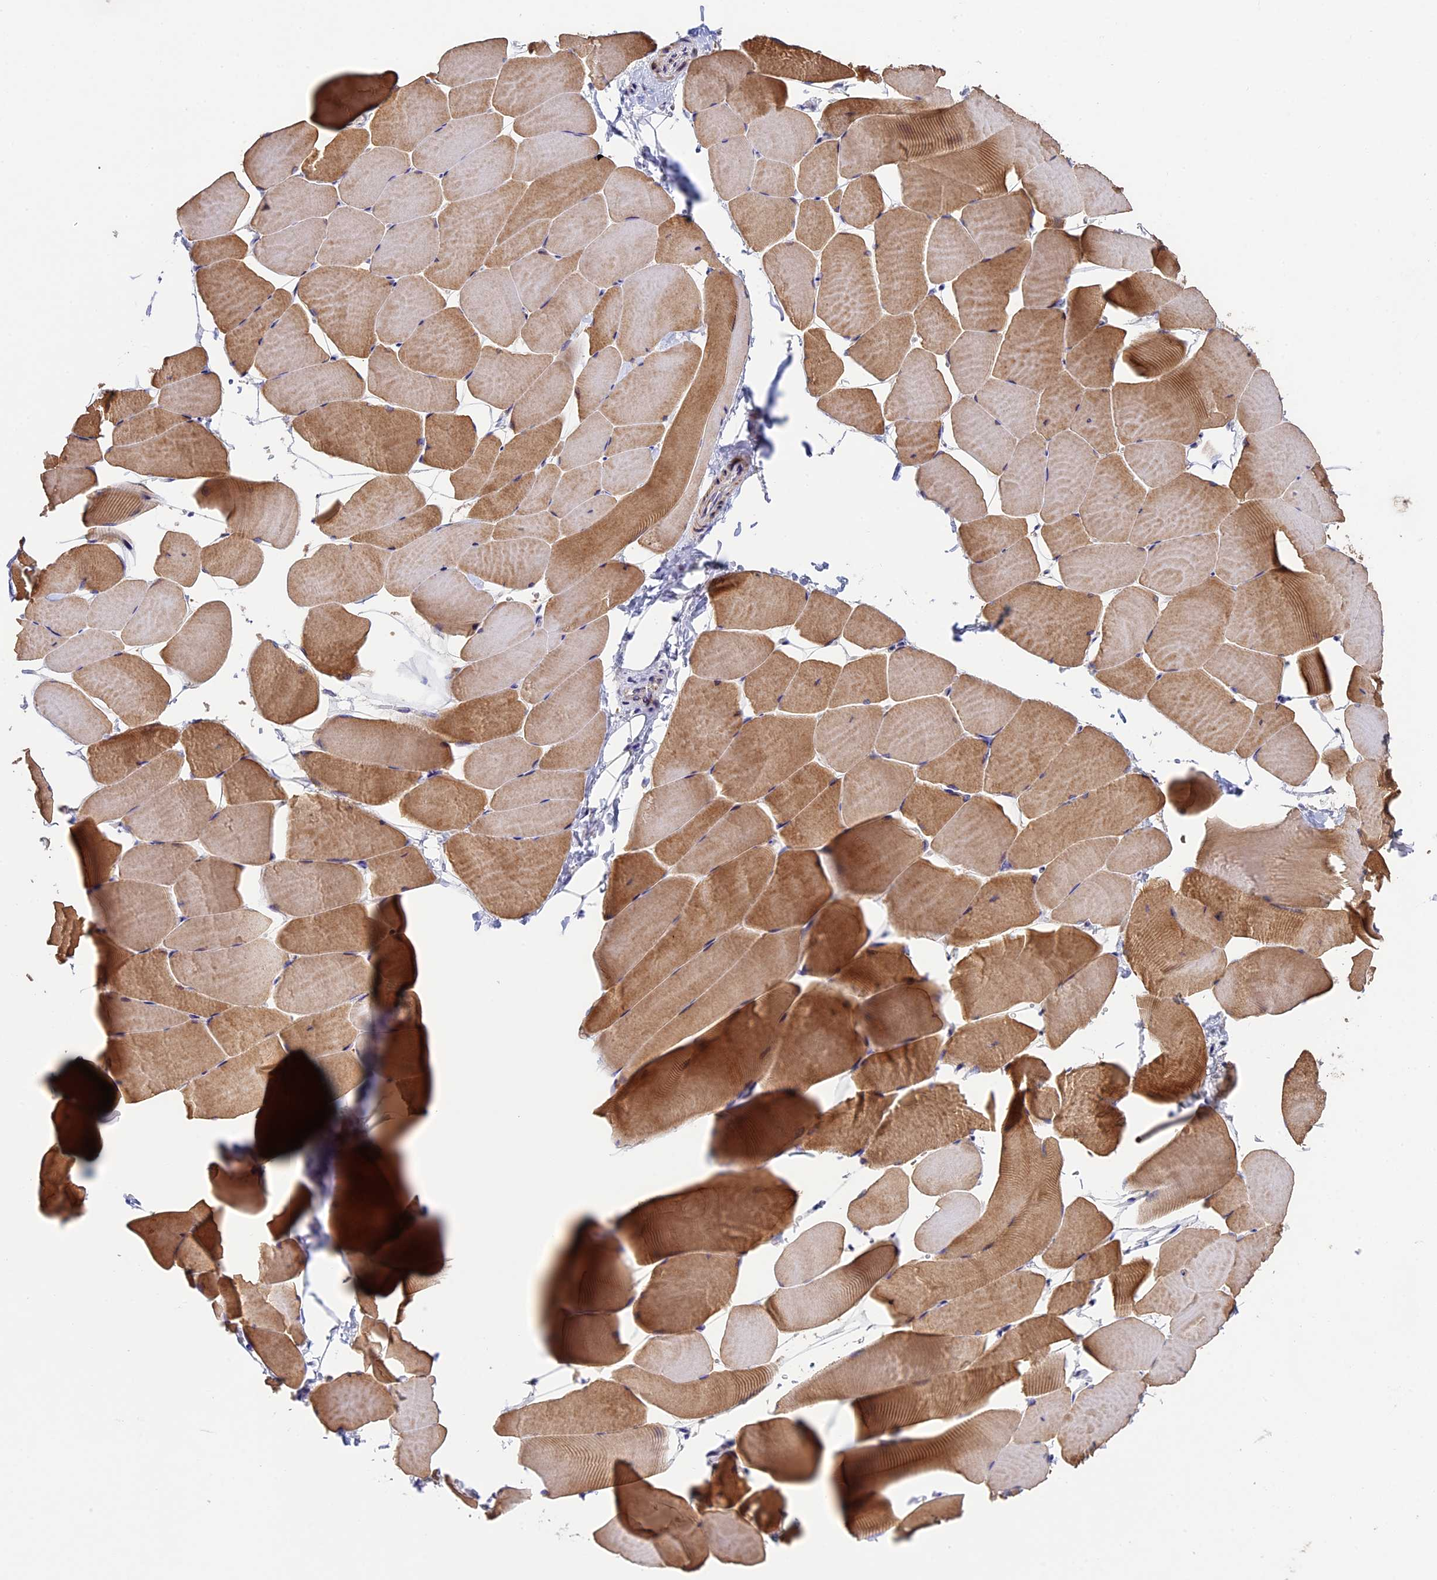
{"staining": {"intensity": "moderate", "quantity": ">75%", "location": "cytoplasmic/membranous"}, "tissue": "skeletal muscle", "cell_type": "Myocytes", "image_type": "normal", "snomed": [{"axis": "morphology", "description": "Normal tissue, NOS"}, {"axis": "topography", "description": "Skeletal muscle"}], "caption": "Myocytes display moderate cytoplasmic/membranous positivity in about >75% of cells in benign skeletal muscle. Nuclei are stained in blue.", "gene": "OCEL1", "patient": {"sex": "male", "age": 25}}